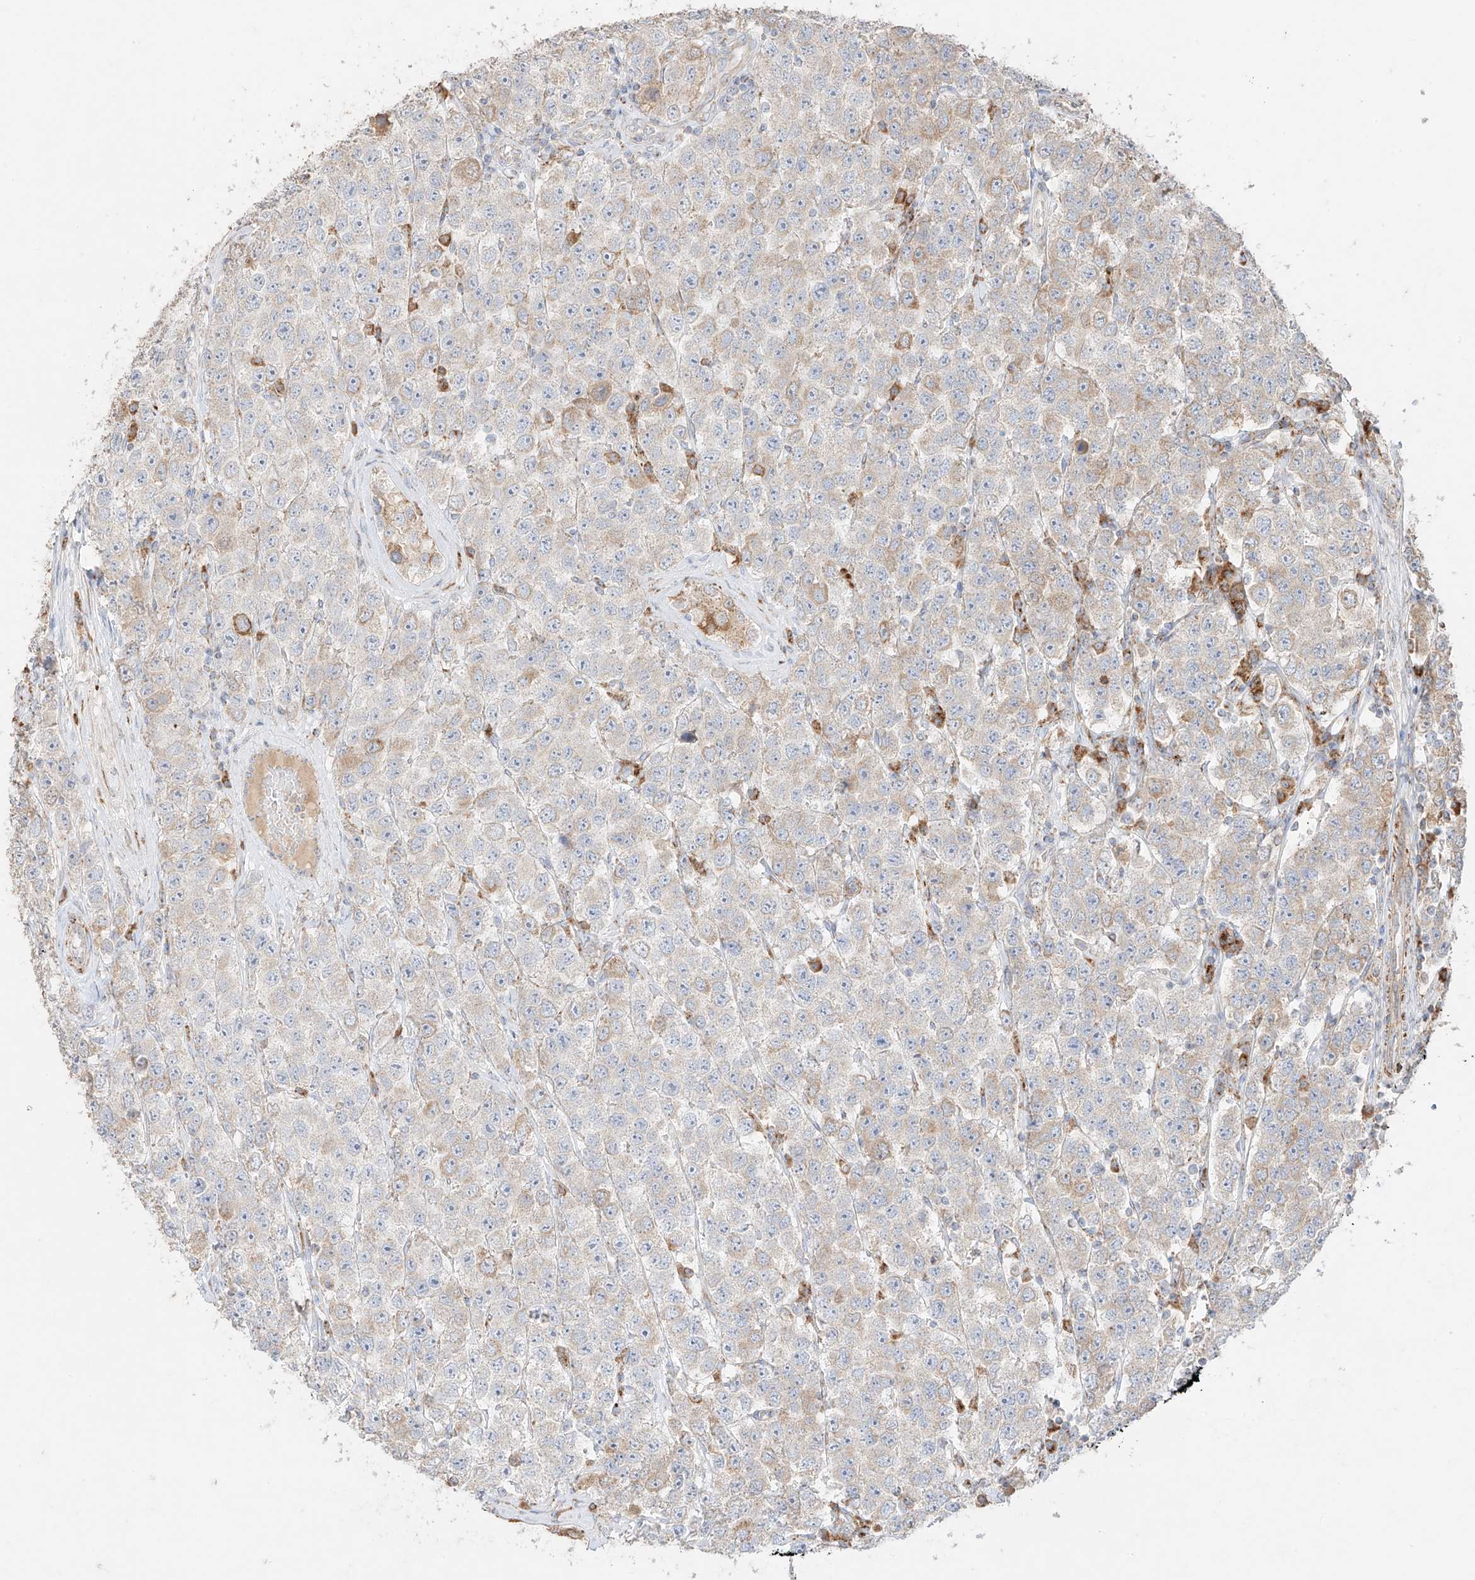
{"staining": {"intensity": "weak", "quantity": "<25%", "location": "cytoplasmic/membranous"}, "tissue": "testis cancer", "cell_type": "Tumor cells", "image_type": "cancer", "snomed": [{"axis": "morphology", "description": "Seminoma, NOS"}, {"axis": "topography", "description": "Testis"}], "caption": "This is an immunohistochemistry (IHC) micrograph of human testis seminoma. There is no expression in tumor cells.", "gene": "COLGALT2", "patient": {"sex": "male", "age": 28}}